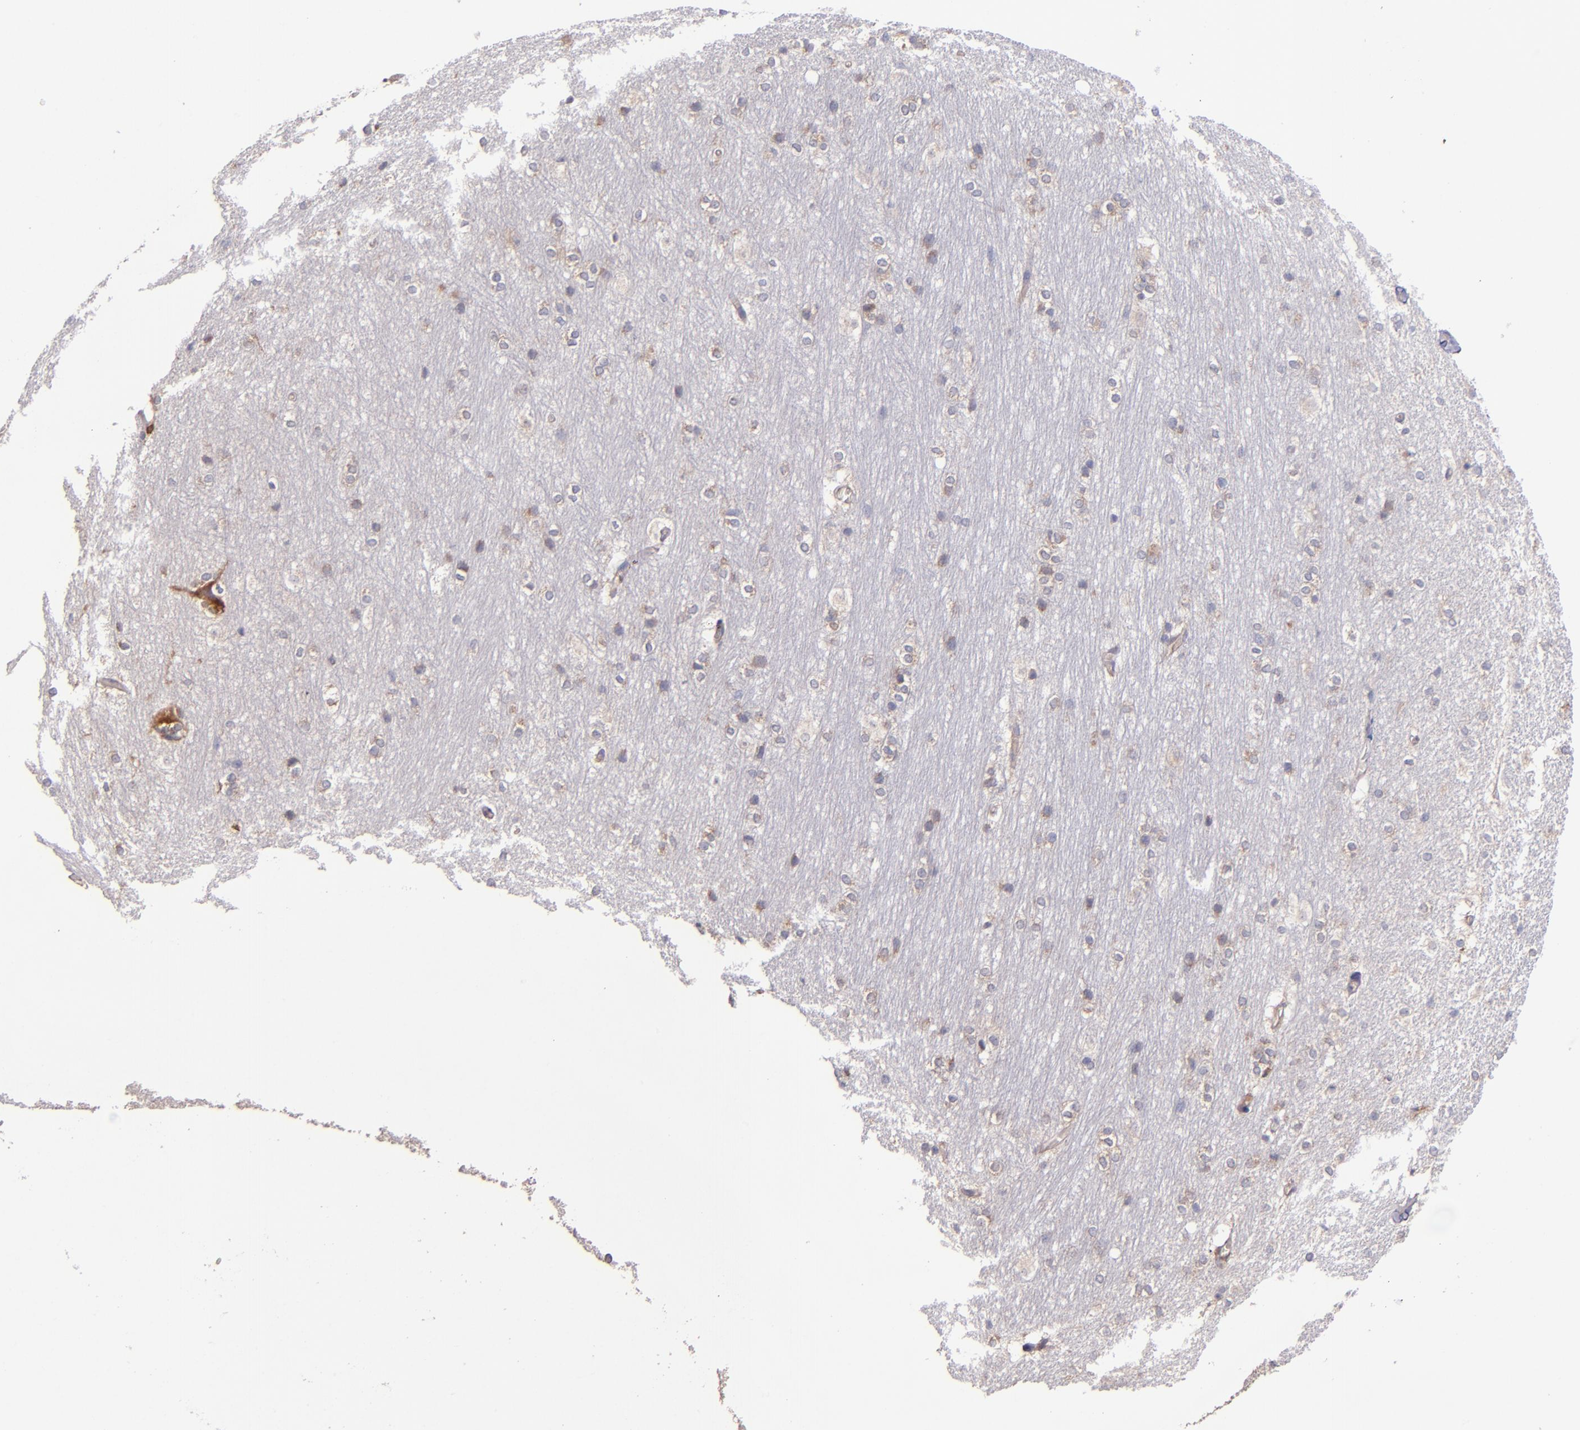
{"staining": {"intensity": "moderate", "quantity": "<25%", "location": "cytoplasmic/membranous"}, "tissue": "hippocampus", "cell_type": "Glial cells", "image_type": "normal", "snomed": [{"axis": "morphology", "description": "Normal tissue, NOS"}, {"axis": "topography", "description": "Hippocampus"}], "caption": "Immunohistochemistry (IHC) micrograph of normal hippocampus: human hippocampus stained using immunohistochemistry (IHC) shows low levels of moderate protein expression localized specifically in the cytoplasmic/membranous of glial cells, appearing as a cytoplasmic/membranous brown color.", "gene": "EIF4ENIF1", "patient": {"sex": "female", "age": 19}}